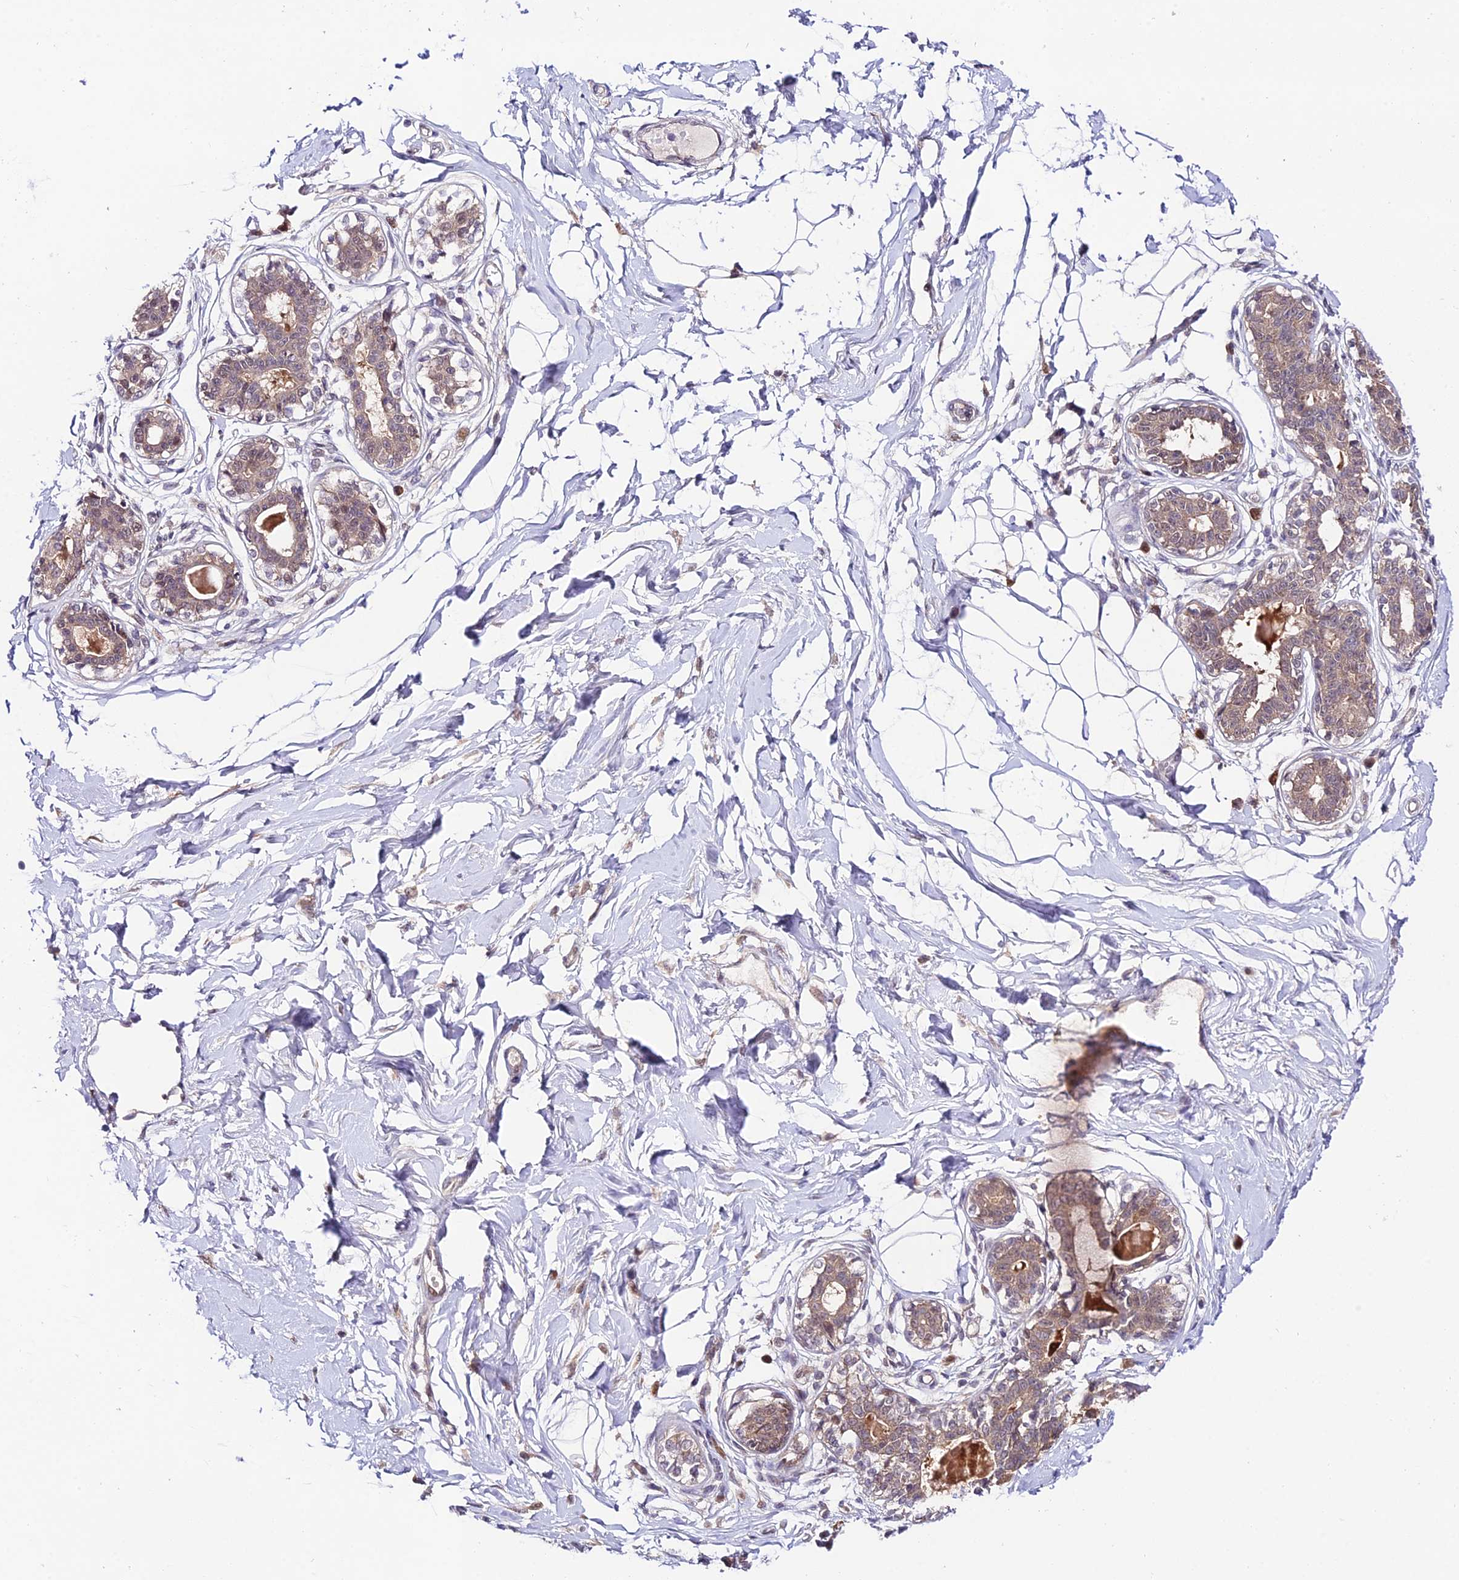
{"staining": {"intensity": "negative", "quantity": "none", "location": "none"}, "tissue": "breast", "cell_type": "Adipocytes", "image_type": "normal", "snomed": [{"axis": "morphology", "description": "Normal tissue, NOS"}, {"axis": "topography", "description": "Breast"}], "caption": "Protein analysis of unremarkable breast shows no significant positivity in adipocytes.", "gene": "TRIM40", "patient": {"sex": "female", "age": 45}}